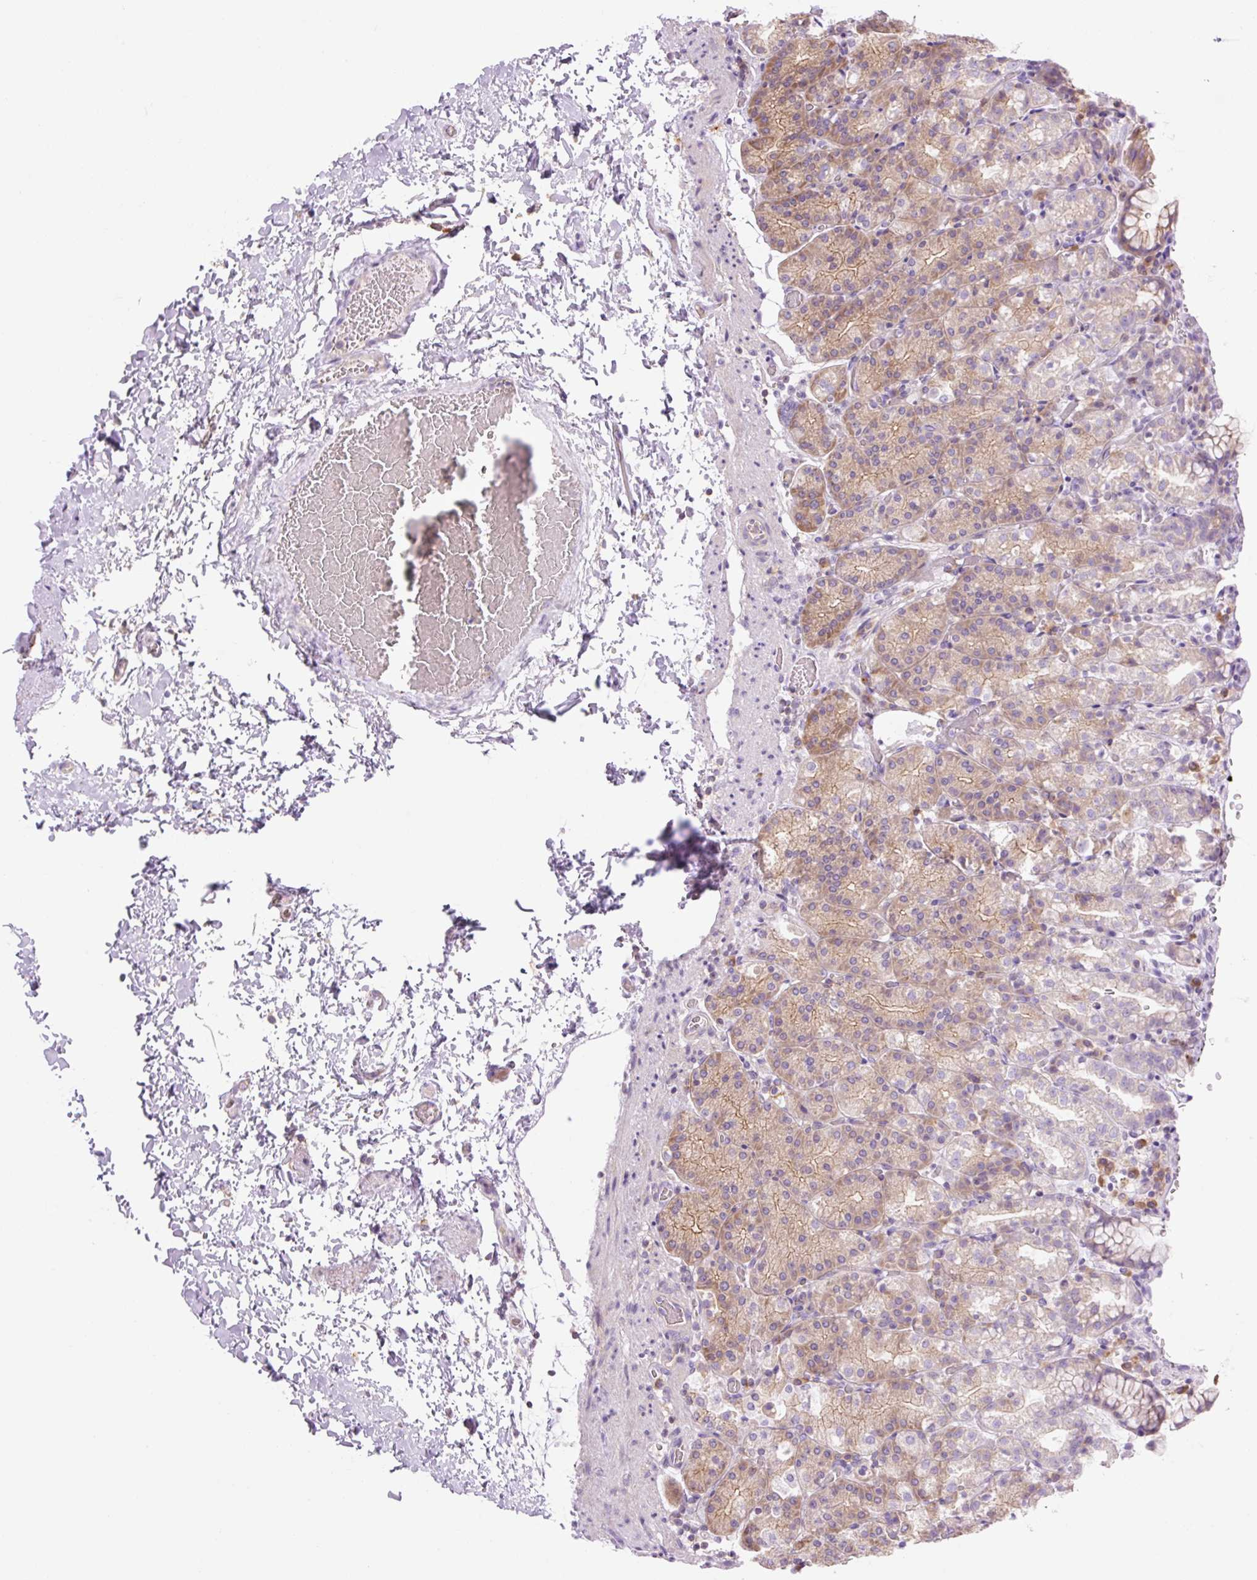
{"staining": {"intensity": "moderate", "quantity": "<25%", "location": "cytoplasmic/membranous"}, "tissue": "stomach", "cell_type": "Glandular cells", "image_type": "normal", "snomed": [{"axis": "morphology", "description": "Normal tissue, NOS"}, {"axis": "topography", "description": "Stomach, upper"}], "caption": "Human stomach stained with a brown dye displays moderate cytoplasmic/membranous positive staining in approximately <25% of glandular cells.", "gene": "GRID2", "patient": {"sex": "female", "age": 81}}